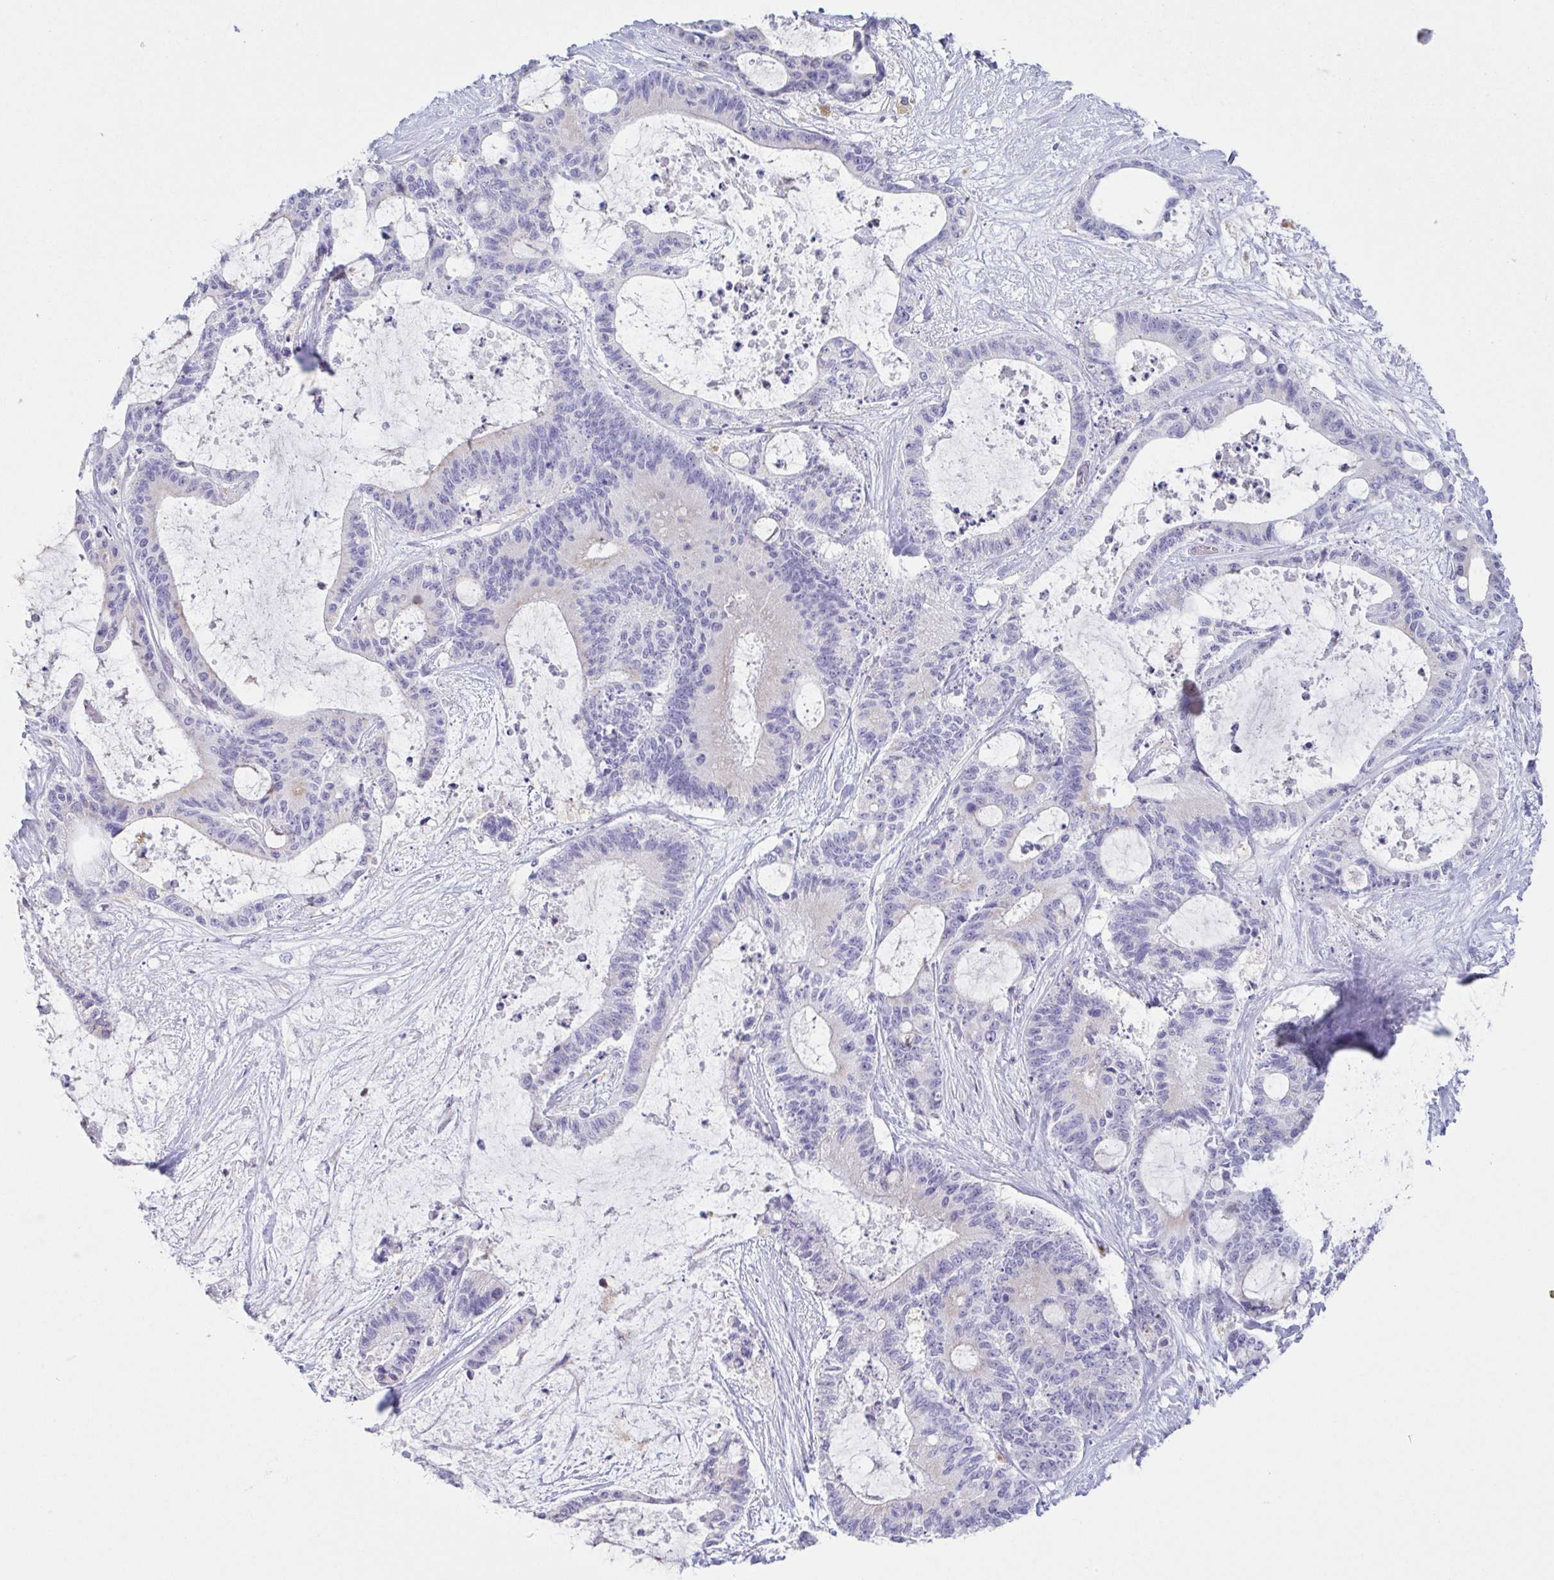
{"staining": {"intensity": "negative", "quantity": "none", "location": "none"}, "tissue": "liver cancer", "cell_type": "Tumor cells", "image_type": "cancer", "snomed": [{"axis": "morphology", "description": "Normal tissue, NOS"}, {"axis": "morphology", "description": "Cholangiocarcinoma"}, {"axis": "topography", "description": "Liver"}, {"axis": "topography", "description": "Peripheral nerve tissue"}], "caption": "Immunohistochemistry (IHC) of human liver cancer exhibits no positivity in tumor cells. (DAB (3,3'-diaminobenzidine) IHC with hematoxylin counter stain).", "gene": "ATP6V1G2", "patient": {"sex": "female", "age": 73}}